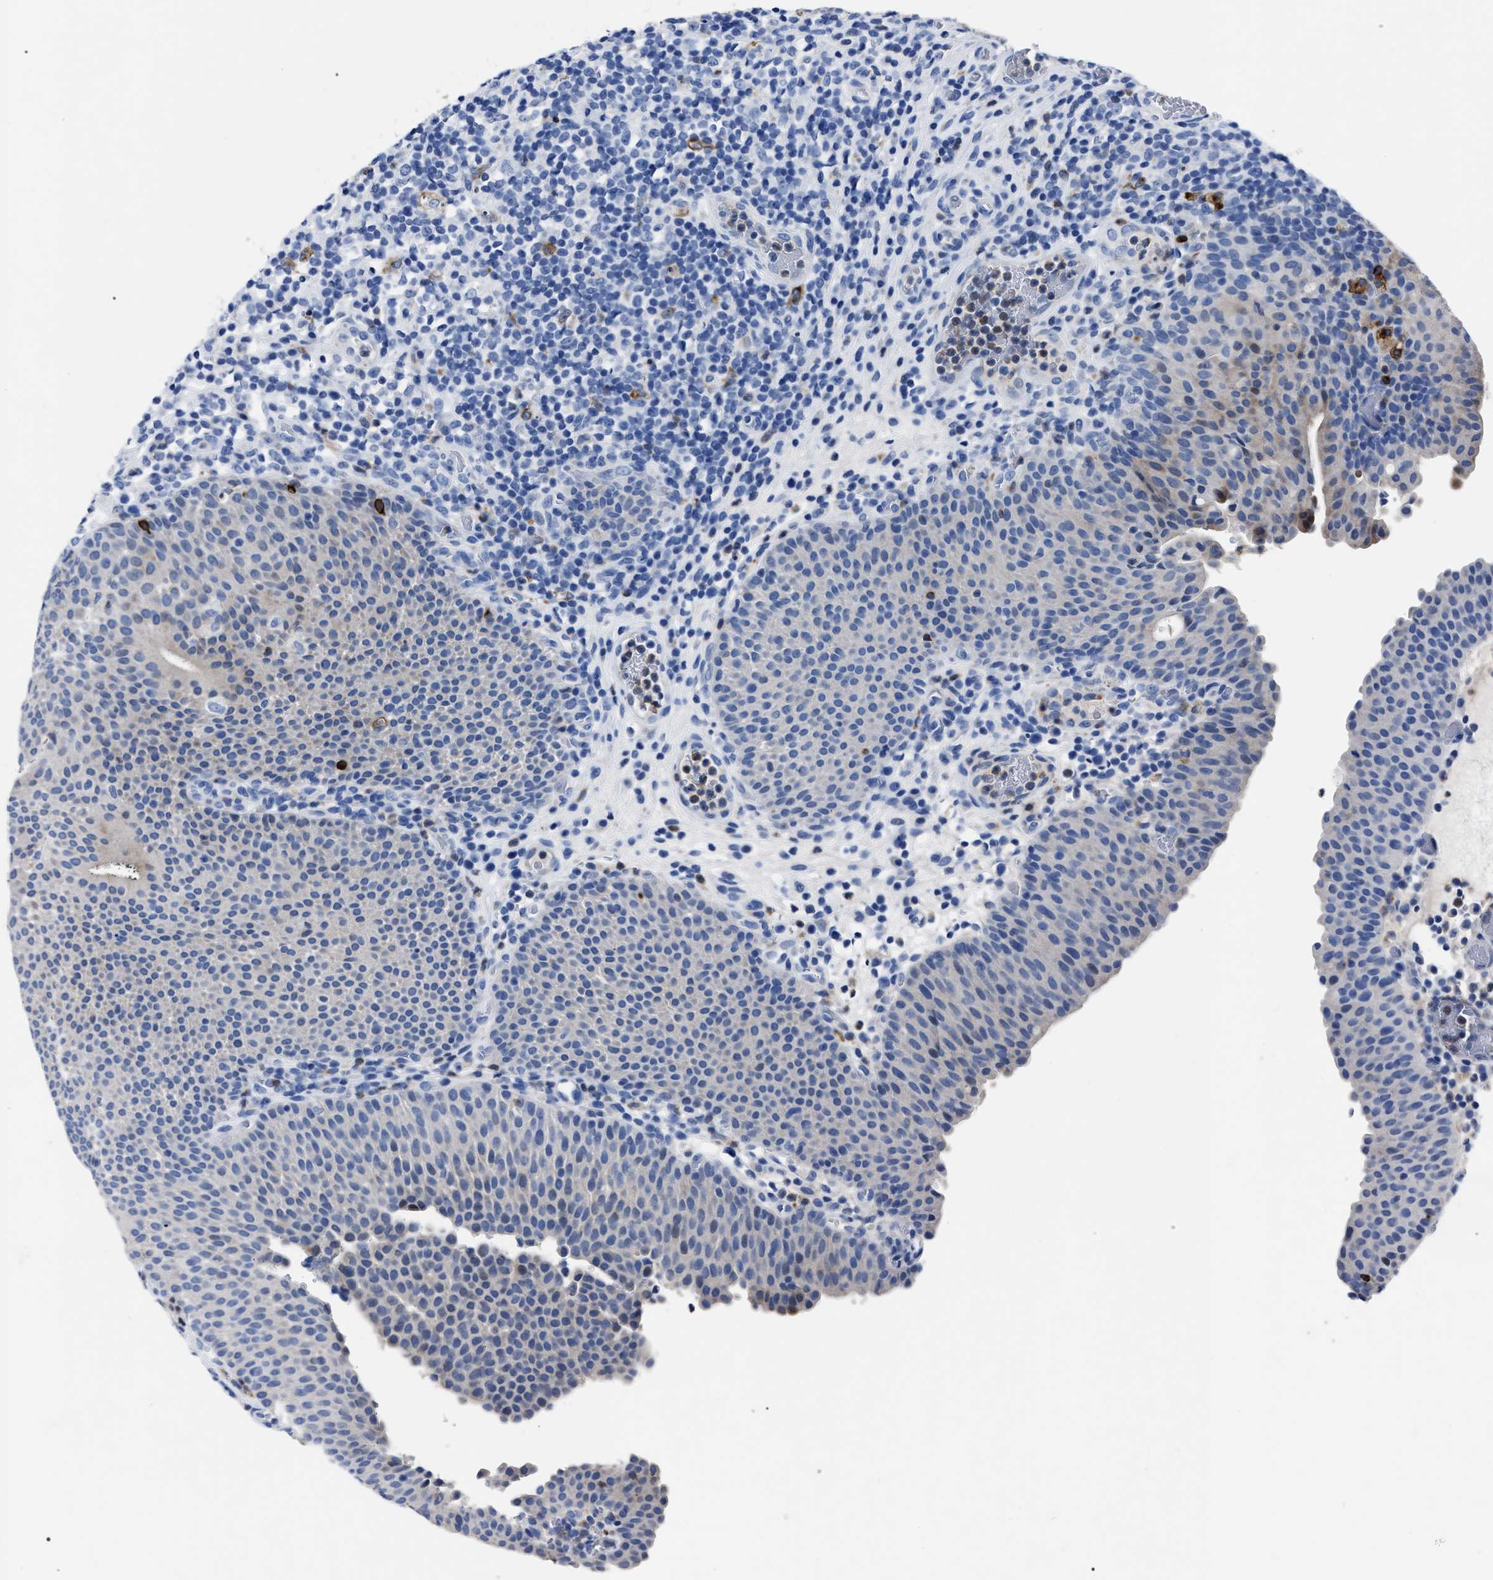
{"staining": {"intensity": "weak", "quantity": "<25%", "location": "cytoplasmic/membranous,nuclear"}, "tissue": "urothelial cancer", "cell_type": "Tumor cells", "image_type": "cancer", "snomed": [{"axis": "morphology", "description": "Urothelial carcinoma, High grade"}, {"axis": "topography", "description": "Urinary bladder"}], "caption": "Urothelial cancer was stained to show a protein in brown. There is no significant staining in tumor cells. (DAB (3,3'-diaminobenzidine) IHC visualized using brightfield microscopy, high magnification).", "gene": "OR10G3", "patient": {"sex": "male", "age": 74}}